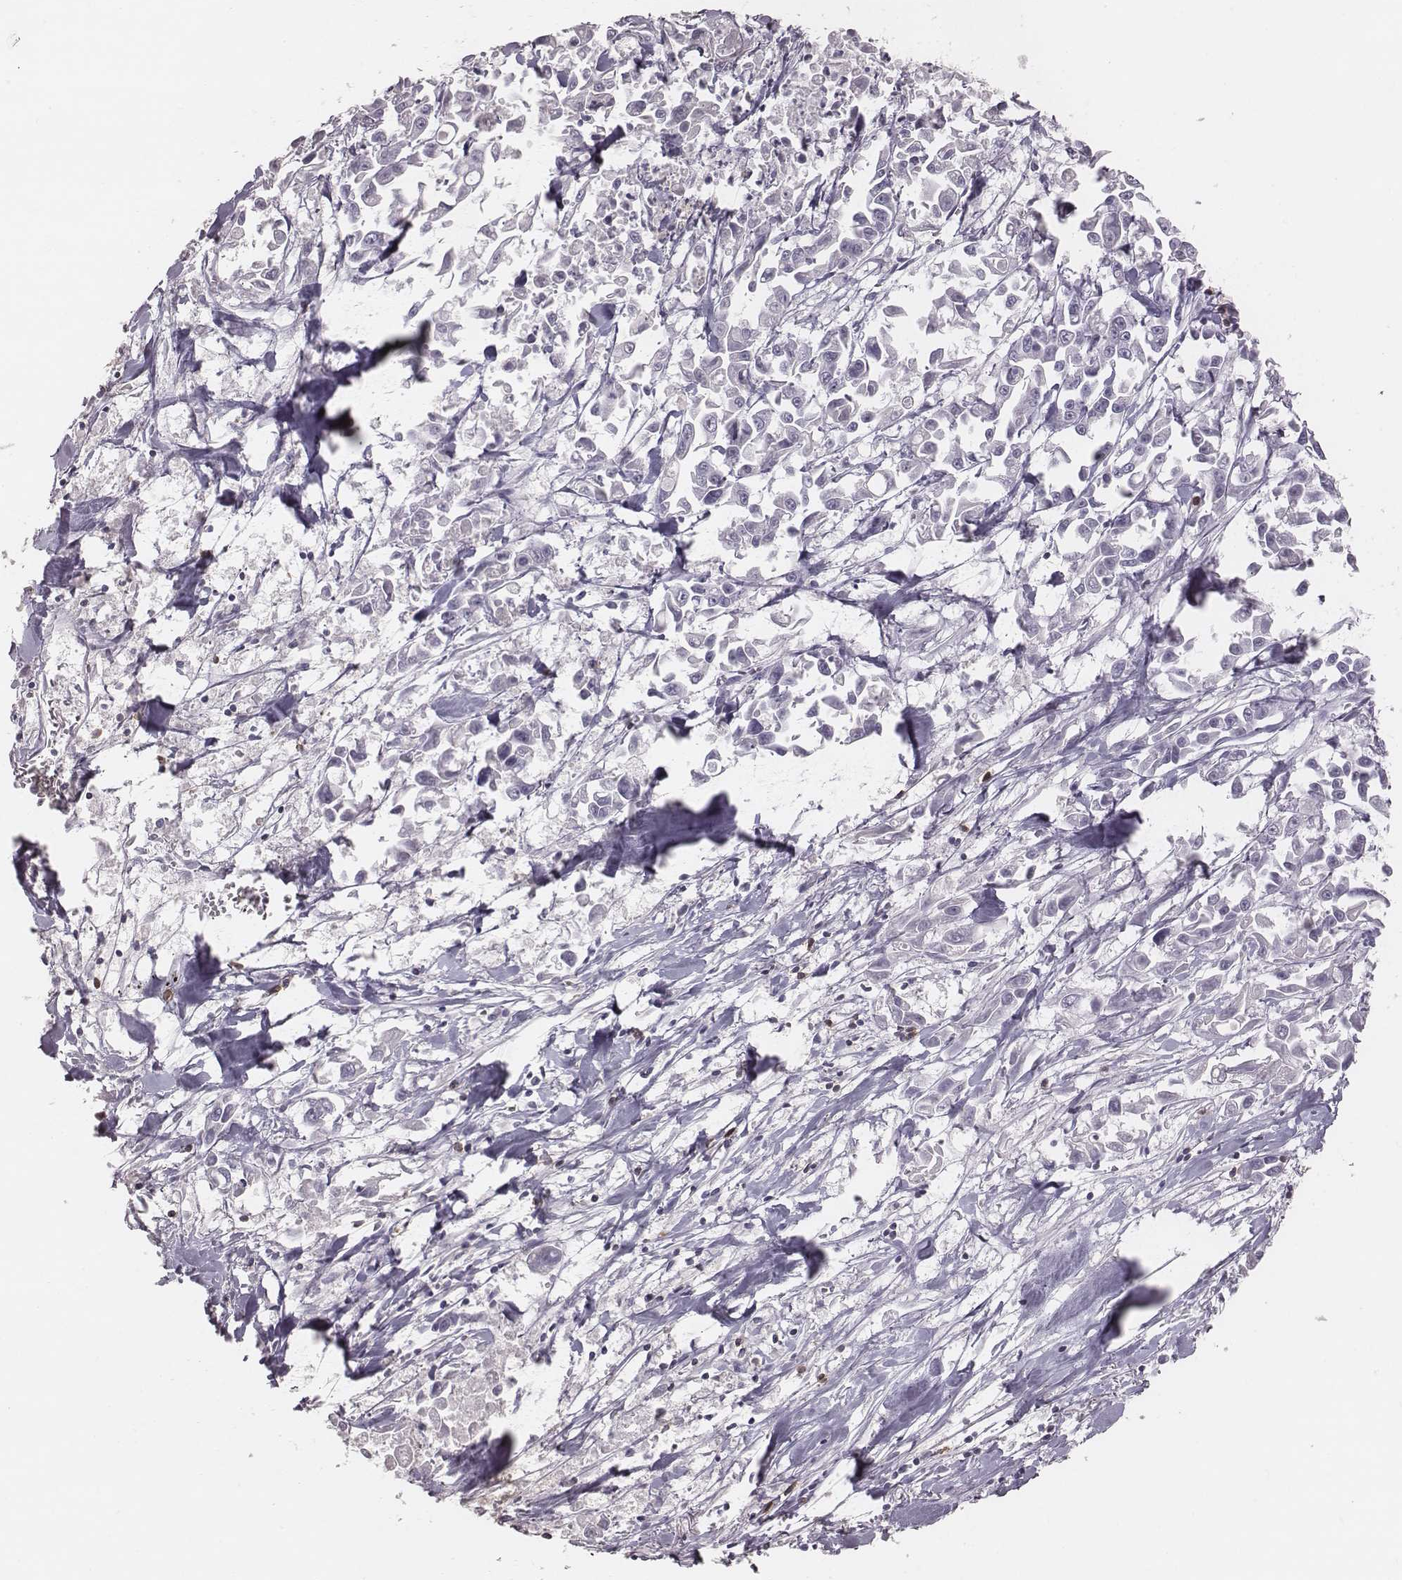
{"staining": {"intensity": "negative", "quantity": "none", "location": "none"}, "tissue": "pancreatic cancer", "cell_type": "Tumor cells", "image_type": "cancer", "snomed": [{"axis": "morphology", "description": "Adenocarcinoma, NOS"}, {"axis": "topography", "description": "Pancreas"}], "caption": "The micrograph demonstrates no significant staining in tumor cells of pancreatic cancer (adenocarcinoma). The staining is performed using DAB brown chromogen with nuclei counter-stained in using hematoxylin.", "gene": "PDCD1", "patient": {"sex": "female", "age": 83}}